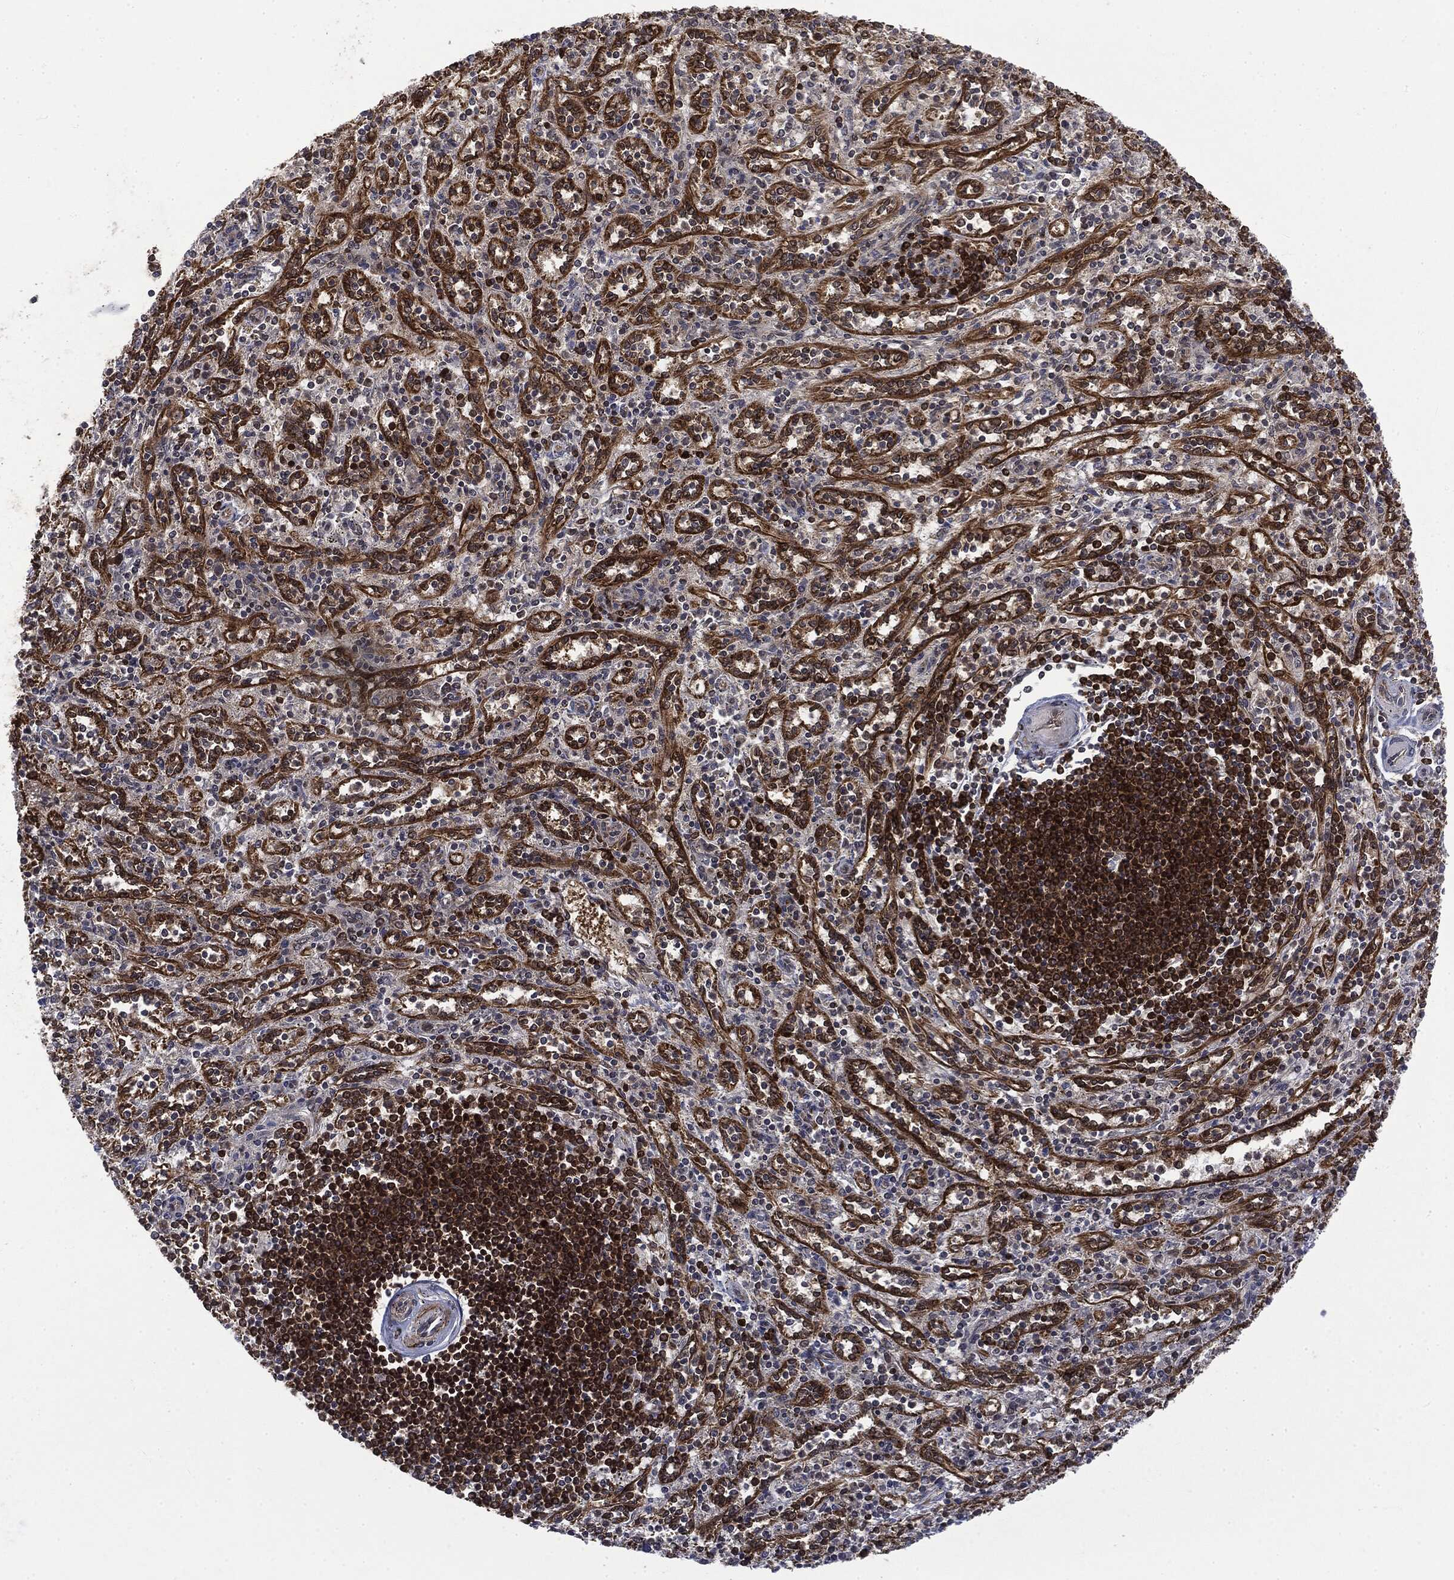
{"staining": {"intensity": "strong", "quantity": "<25%", "location": "cytoplasmic/membranous"}, "tissue": "spleen", "cell_type": "Cells in red pulp", "image_type": "normal", "snomed": [{"axis": "morphology", "description": "Normal tissue, NOS"}, {"axis": "topography", "description": "Spleen"}], "caption": "Protein expression analysis of normal human spleen reveals strong cytoplasmic/membranous positivity in about <25% of cells in red pulp. The protein is shown in brown color, while the nuclei are stained blue.", "gene": "SNX5", "patient": {"sex": "male", "age": 69}}